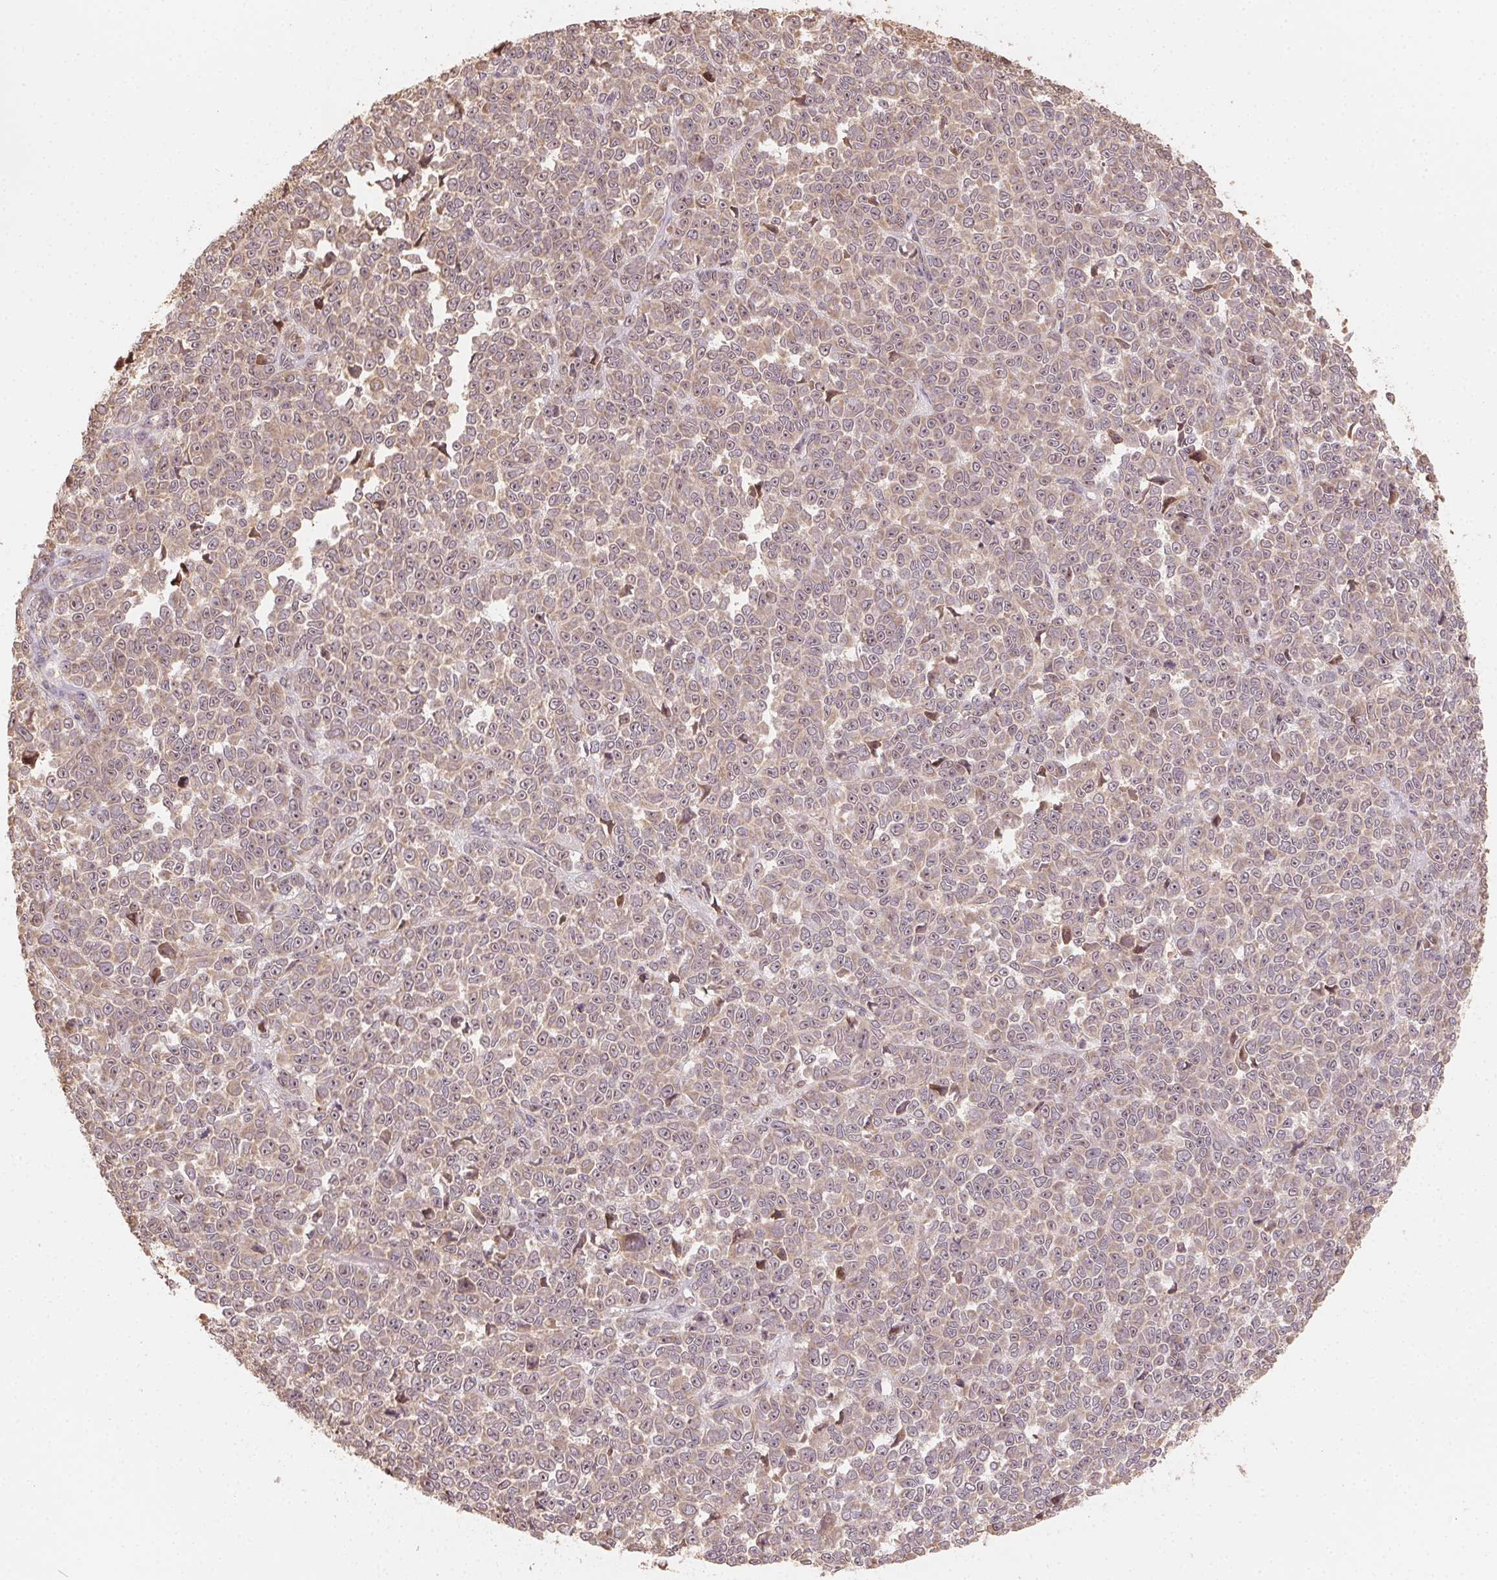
{"staining": {"intensity": "weak", "quantity": ">75%", "location": "cytoplasmic/membranous"}, "tissue": "melanoma", "cell_type": "Tumor cells", "image_type": "cancer", "snomed": [{"axis": "morphology", "description": "Malignant melanoma, NOS"}, {"axis": "topography", "description": "Skin"}], "caption": "Immunohistochemical staining of melanoma reveals low levels of weak cytoplasmic/membranous expression in about >75% of tumor cells. (Stains: DAB in brown, nuclei in blue, Microscopy: brightfield microscopy at high magnification).", "gene": "WBP2", "patient": {"sex": "female", "age": 95}}